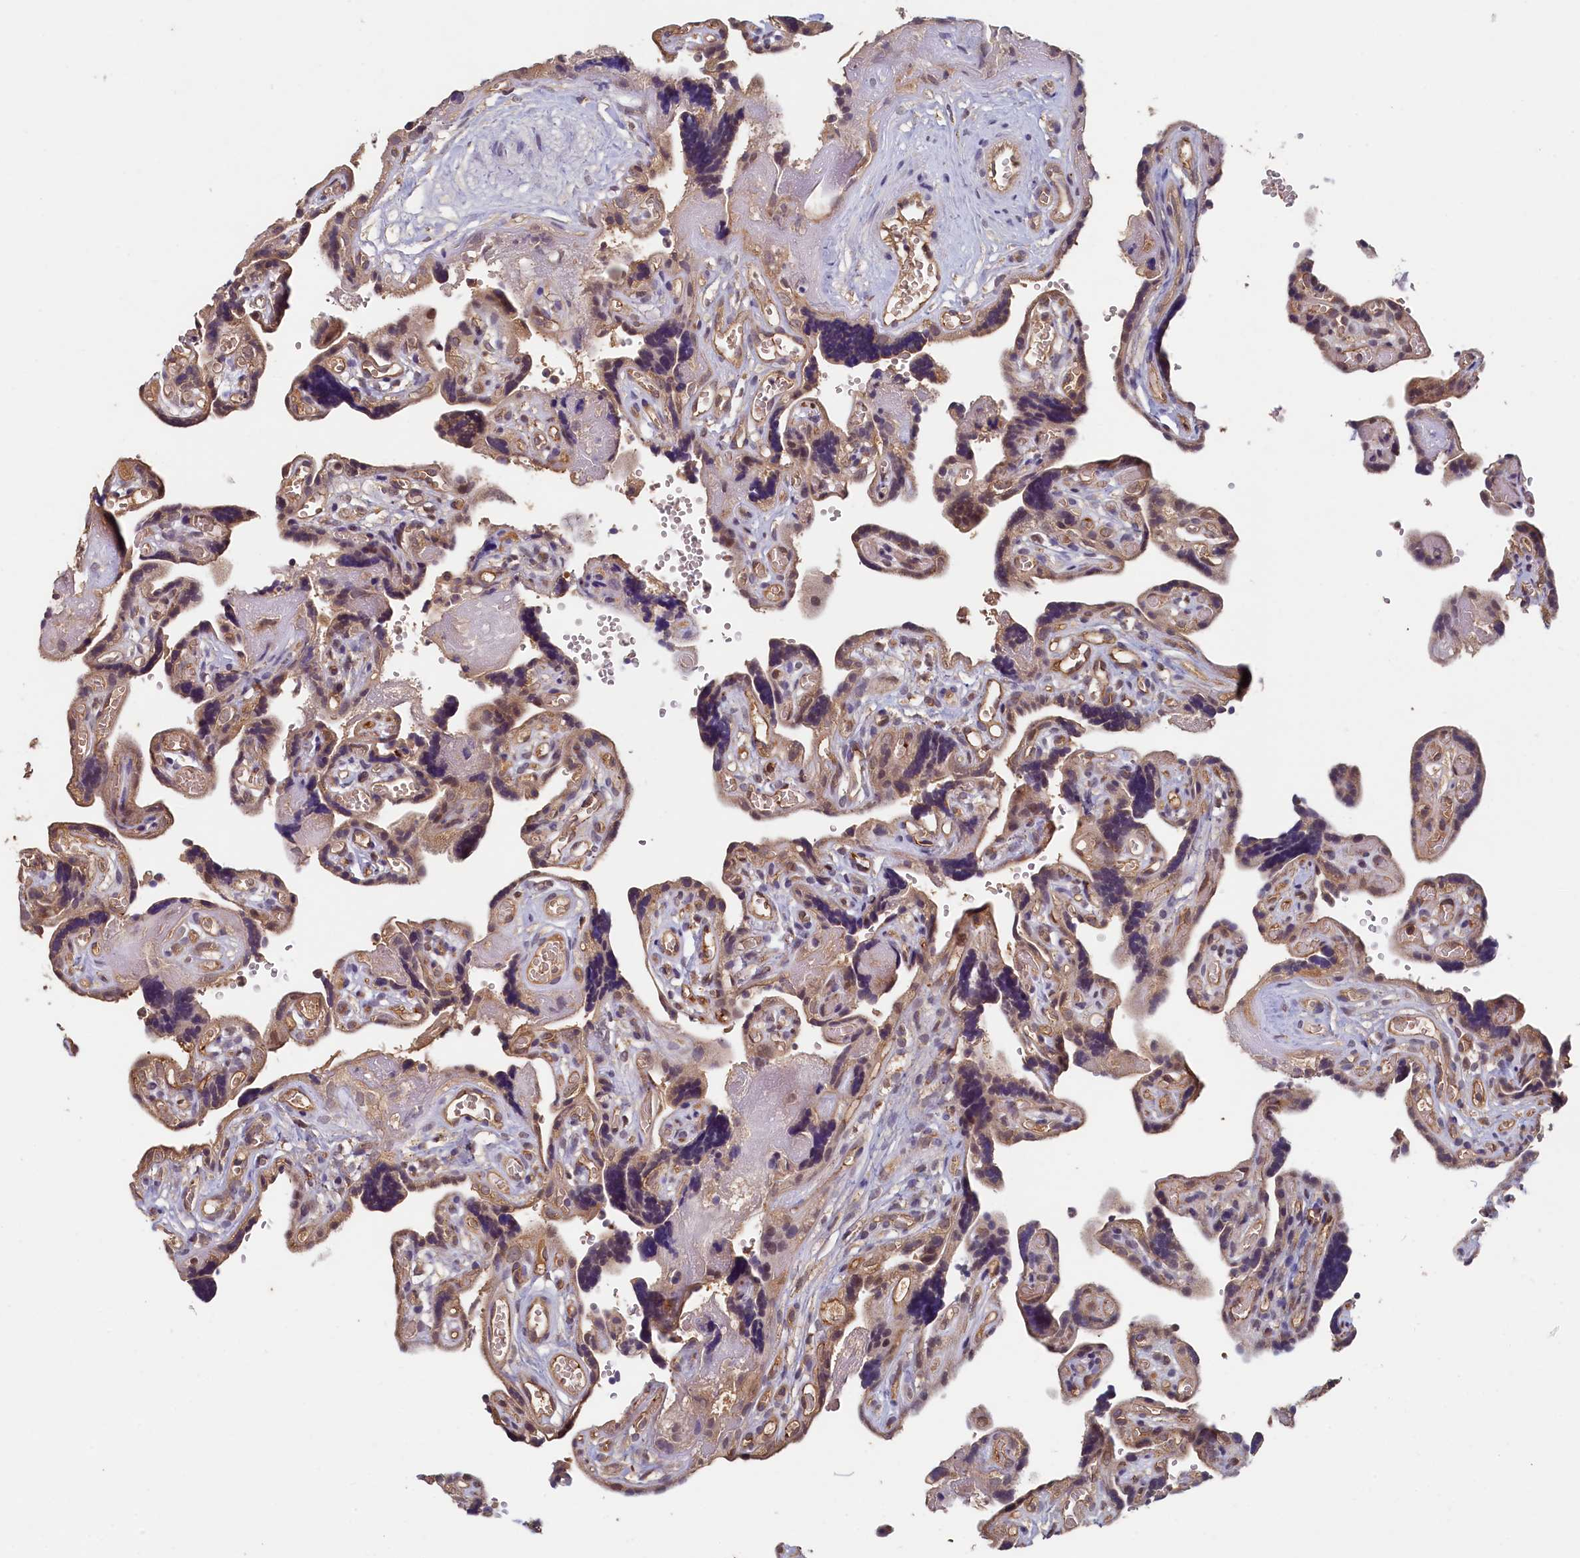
{"staining": {"intensity": "moderate", "quantity": ">75%", "location": "cytoplasmic/membranous,nuclear"}, "tissue": "placenta", "cell_type": "Trophoblastic cells", "image_type": "normal", "snomed": [{"axis": "morphology", "description": "Normal tissue, NOS"}, {"axis": "topography", "description": "Placenta"}], "caption": "Placenta was stained to show a protein in brown. There is medium levels of moderate cytoplasmic/membranous,nuclear expression in approximately >75% of trophoblastic cells. The staining was performed using DAB to visualize the protein expression in brown, while the nuclei were stained in blue with hematoxylin (Magnification: 20x).", "gene": "NUBP2", "patient": {"sex": "female", "age": 30}}